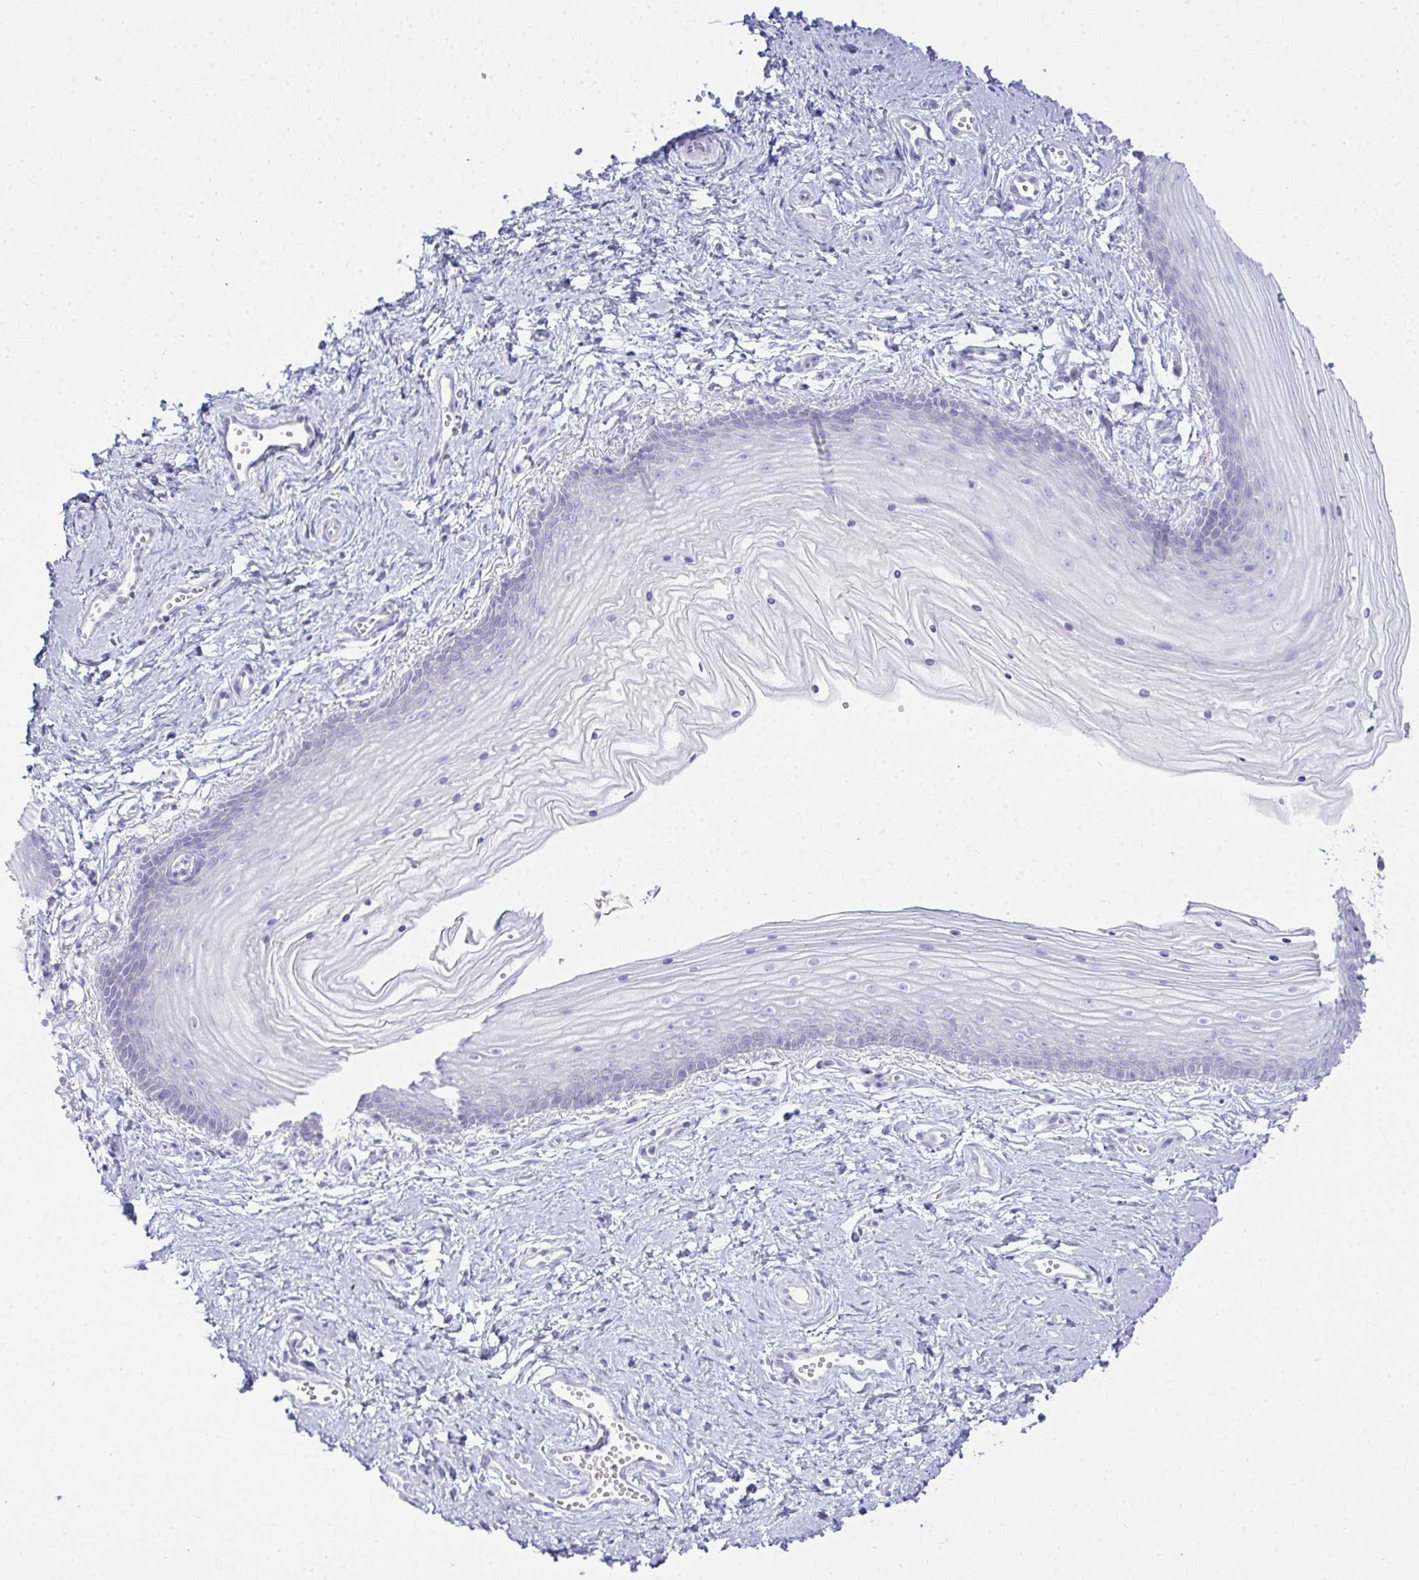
{"staining": {"intensity": "negative", "quantity": "none", "location": "none"}, "tissue": "vagina", "cell_type": "Squamous epithelial cells", "image_type": "normal", "snomed": [{"axis": "morphology", "description": "Normal tissue, NOS"}, {"axis": "topography", "description": "Vagina"}], "caption": "Immunohistochemical staining of benign vagina displays no significant staining in squamous epithelial cells. Nuclei are stained in blue.", "gene": "GSDMB", "patient": {"sex": "female", "age": 38}}